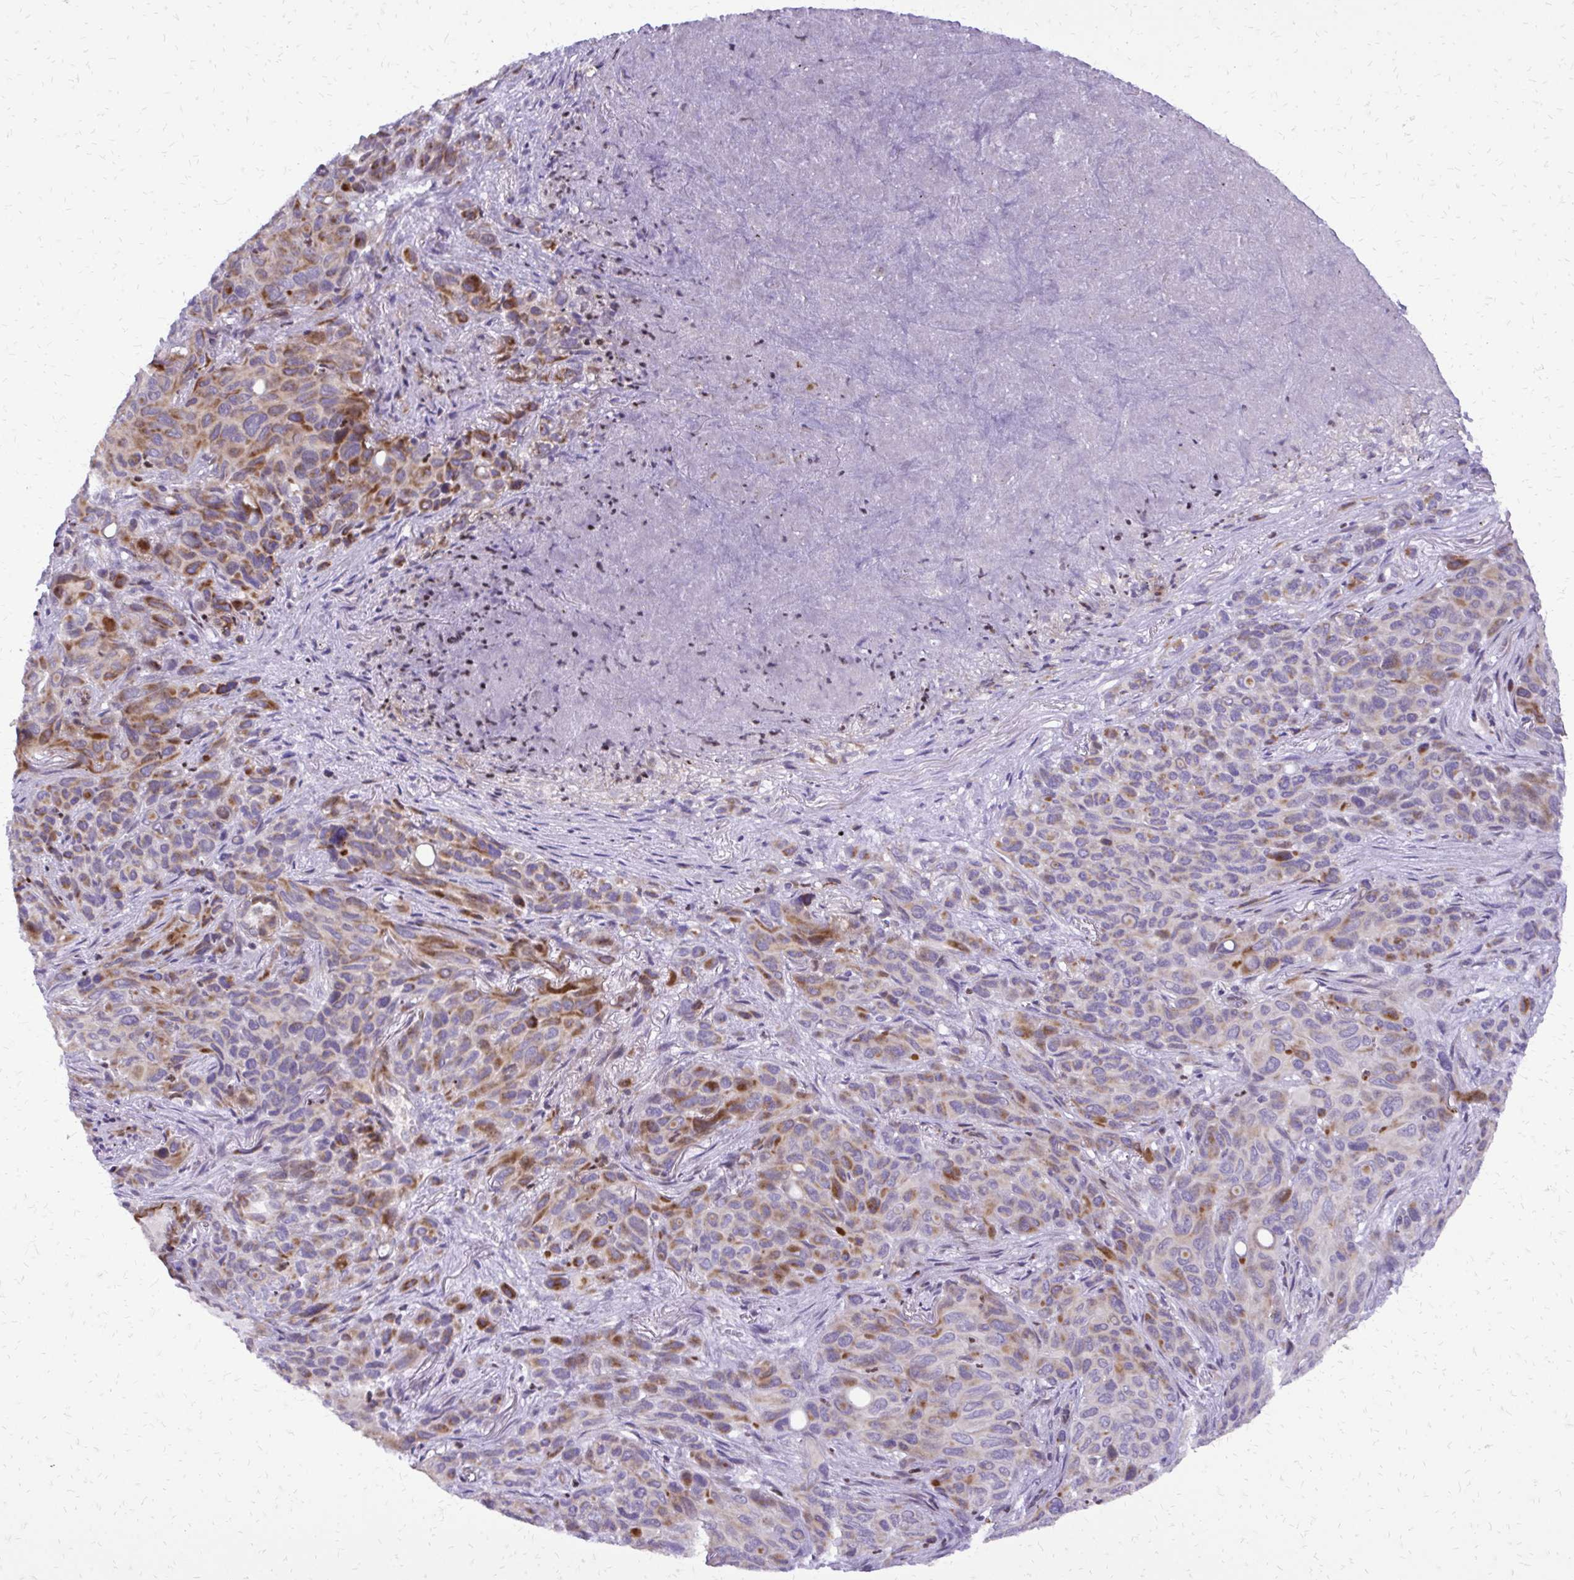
{"staining": {"intensity": "moderate", "quantity": "25%-75%", "location": "cytoplasmic/membranous"}, "tissue": "melanoma", "cell_type": "Tumor cells", "image_type": "cancer", "snomed": [{"axis": "morphology", "description": "Malignant melanoma, Metastatic site"}, {"axis": "topography", "description": "Lung"}], "caption": "High-power microscopy captured an immunohistochemistry micrograph of malignant melanoma (metastatic site), revealing moderate cytoplasmic/membranous expression in about 25%-75% of tumor cells.", "gene": "ABCC3", "patient": {"sex": "male", "age": 48}}